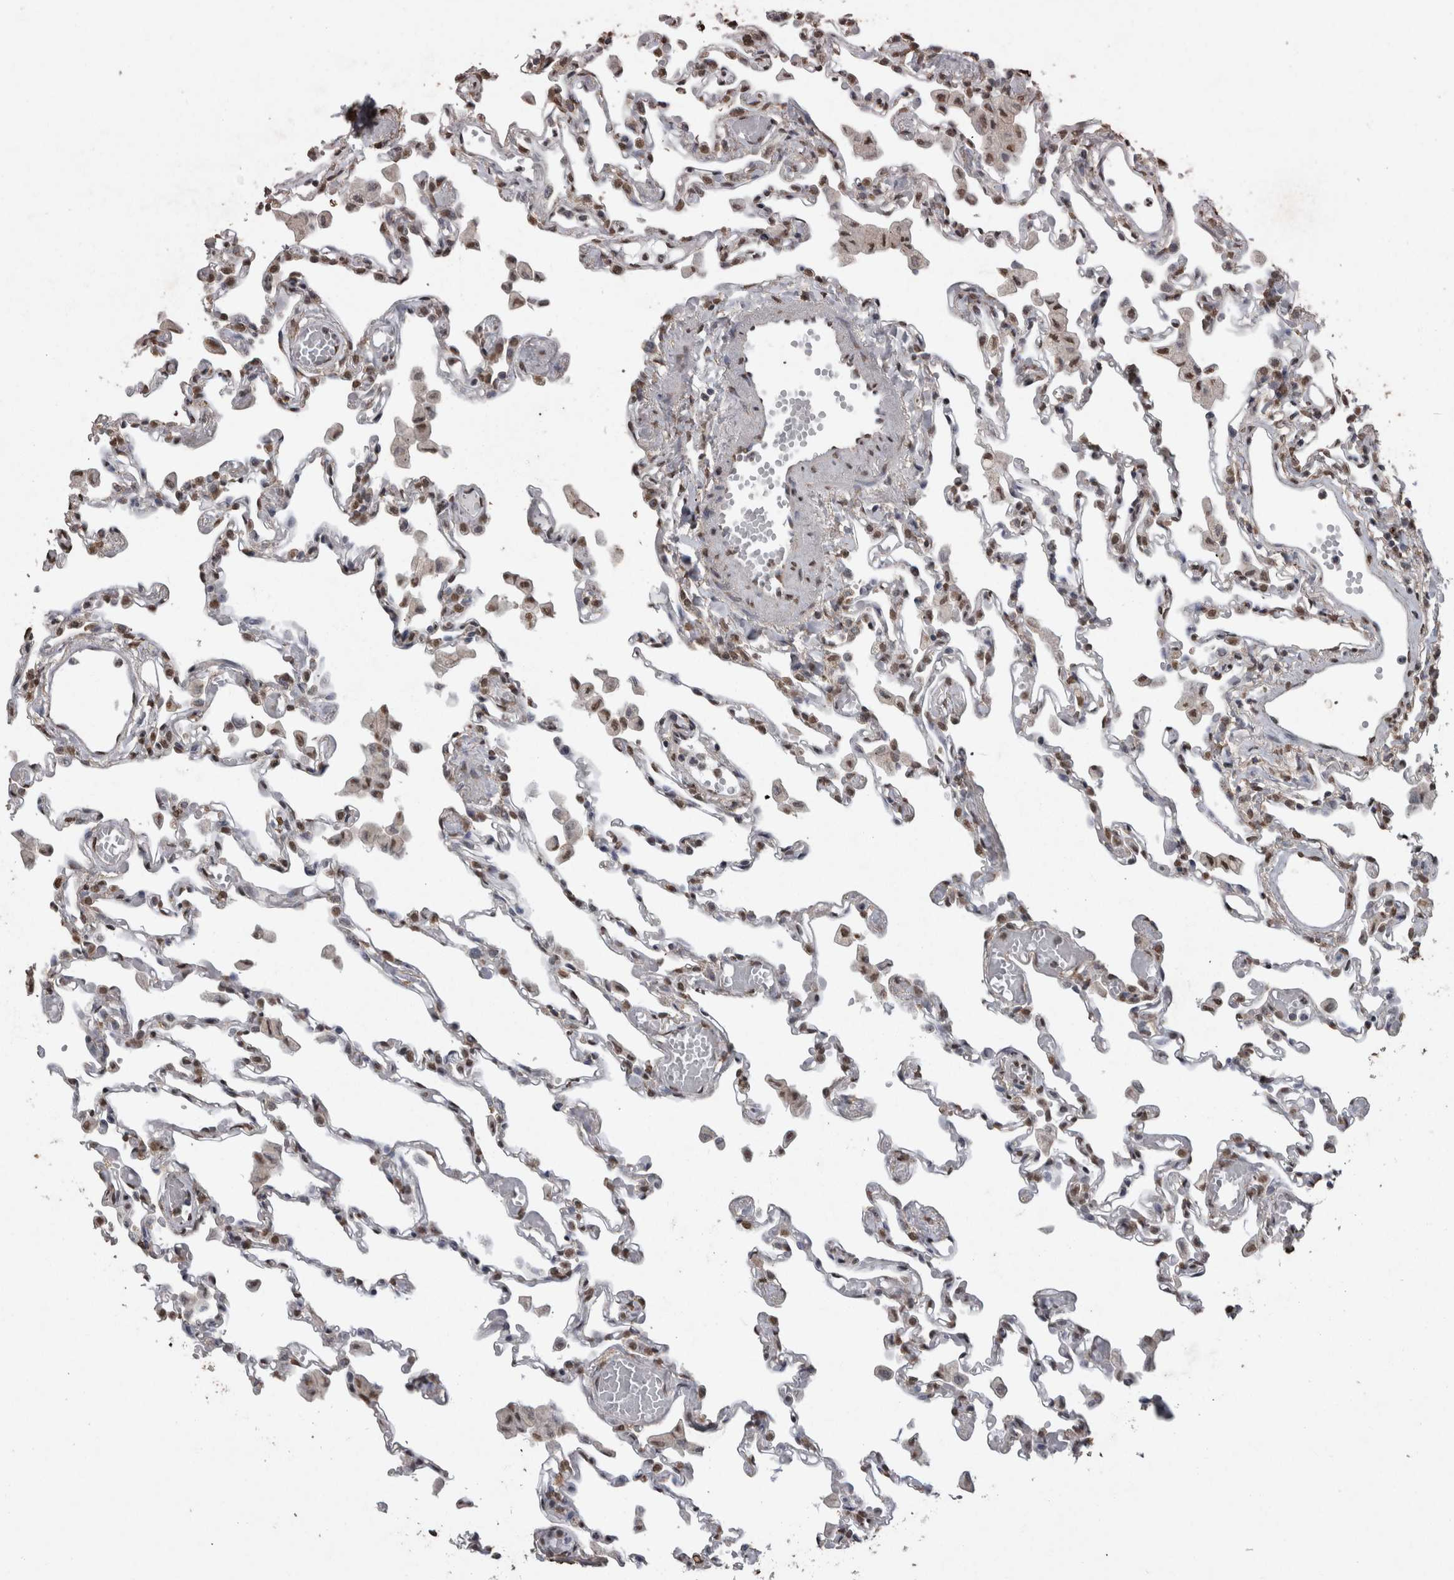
{"staining": {"intensity": "moderate", "quantity": ">75%", "location": "nuclear"}, "tissue": "lung", "cell_type": "Alveolar cells", "image_type": "normal", "snomed": [{"axis": "morphology", "description": "Normal tissue, NOS"}, {"axis": "topography", "description": "Bronchus"}, {"axis": "topography", "description": "Lung"}], "caption": "This micrograph shows normal lung stained with IHC to label a protein in brown. The nuclear of alveolar cells show moderate positivity for the protein. Nuclei are counter-stained blue.", "gene": "SMAD7", "patient": {"sex": "female", "age": 49}}